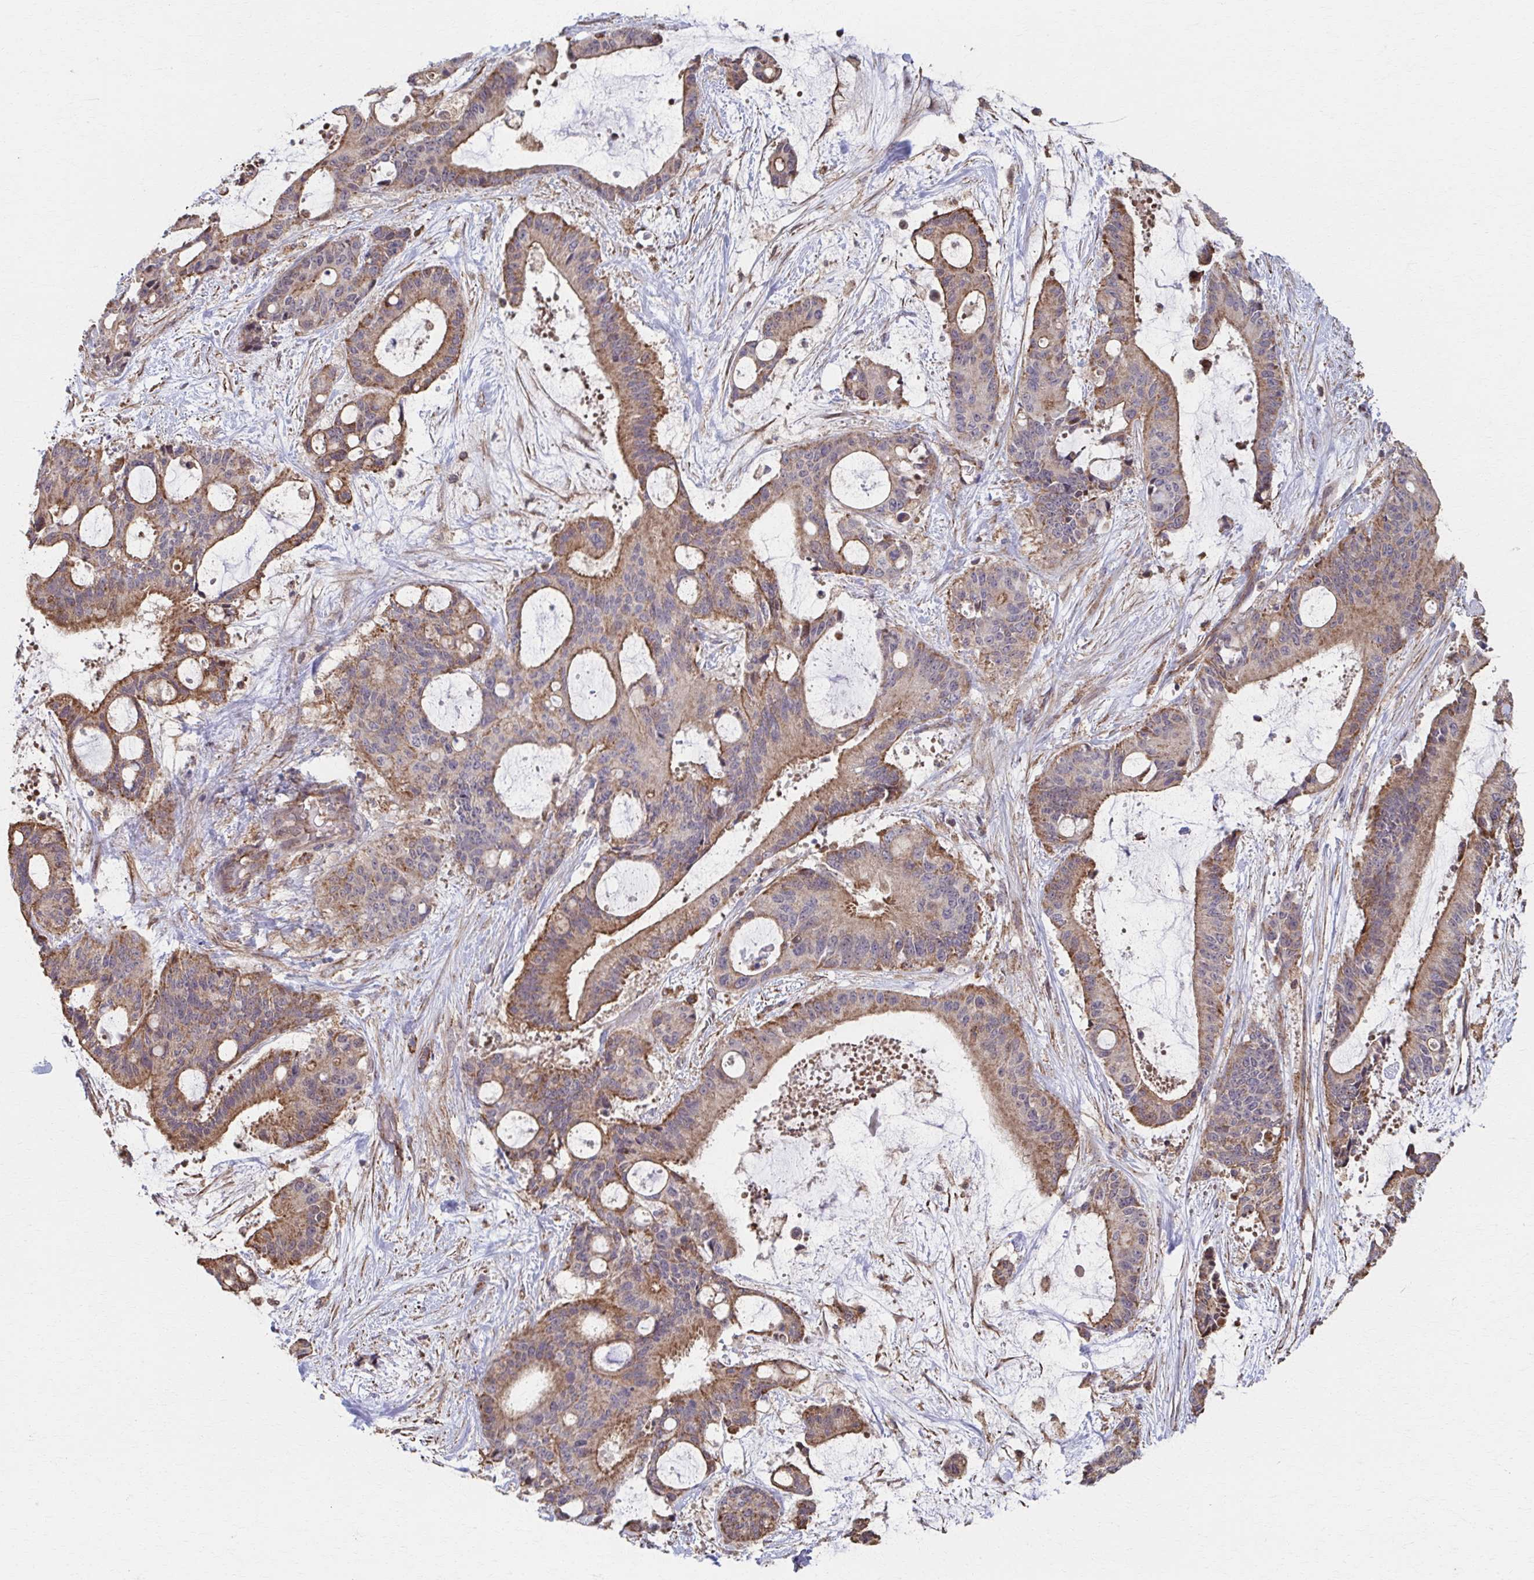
{"staining": {"intensity": "moderate", "quantity": ">75%", "location": "cytoplasmic/membranous"}, "tissue": "liver cancer", "cell_type": "Tumor cells", "image_type": "cancer", "snomed": [{"axis": "morphology", "description": "Normal tissue, NOS"}, {"axis": "morphology", "description": "Cholangiocarcinoma"}, {"axis": "topography", "description": "Liver"}, {"axis": "topography", "description": "Peripheral nerve tissue"}], "caption": "Protein staining of liver cancer (cholangiocarcinoma) tissue demonstrates moderate cytoplasmic/membranous staining in approximately >75% of tumor cells.", "gene": "KLHL34", "patient": {"sex": "female", "age": 73}}